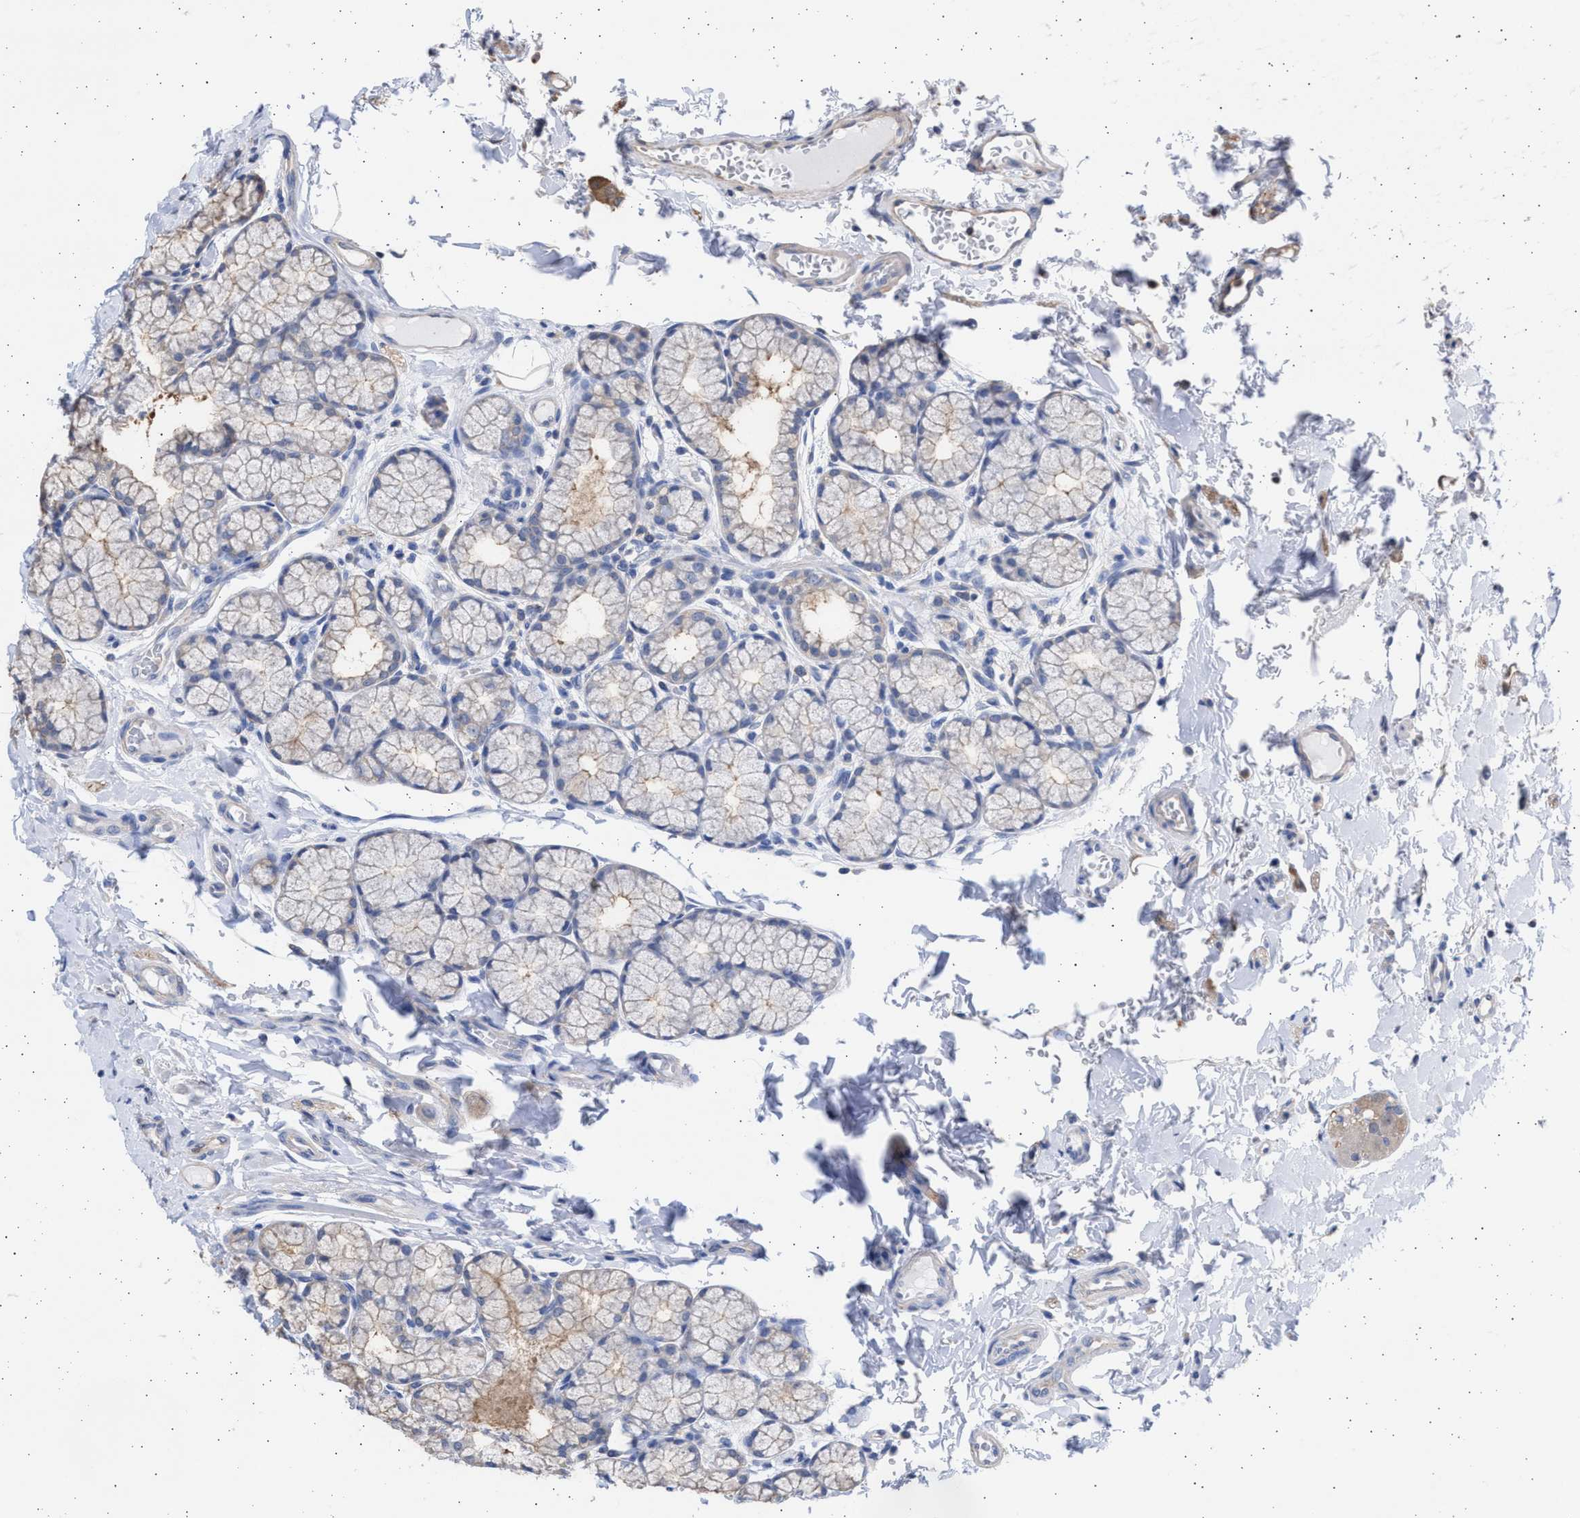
{"staining": {"intensity": "weak", "quantity": "<25%", "location": "cytoplasmic/membranous"}, "tissue": "duodenum", "cell_type": "Glandular cells", "image_type": "normal", "snomed": [{"axis": "morphology", "description": "Normal tissue, NOS"}, {"axis": "topography", "description": "Duodenum"}], "caption": "The IHC image has no significant positivity in glandular cells of duodenum.", "gene": "ALDOC", "patient": {"sex": "male", "age": 50}}